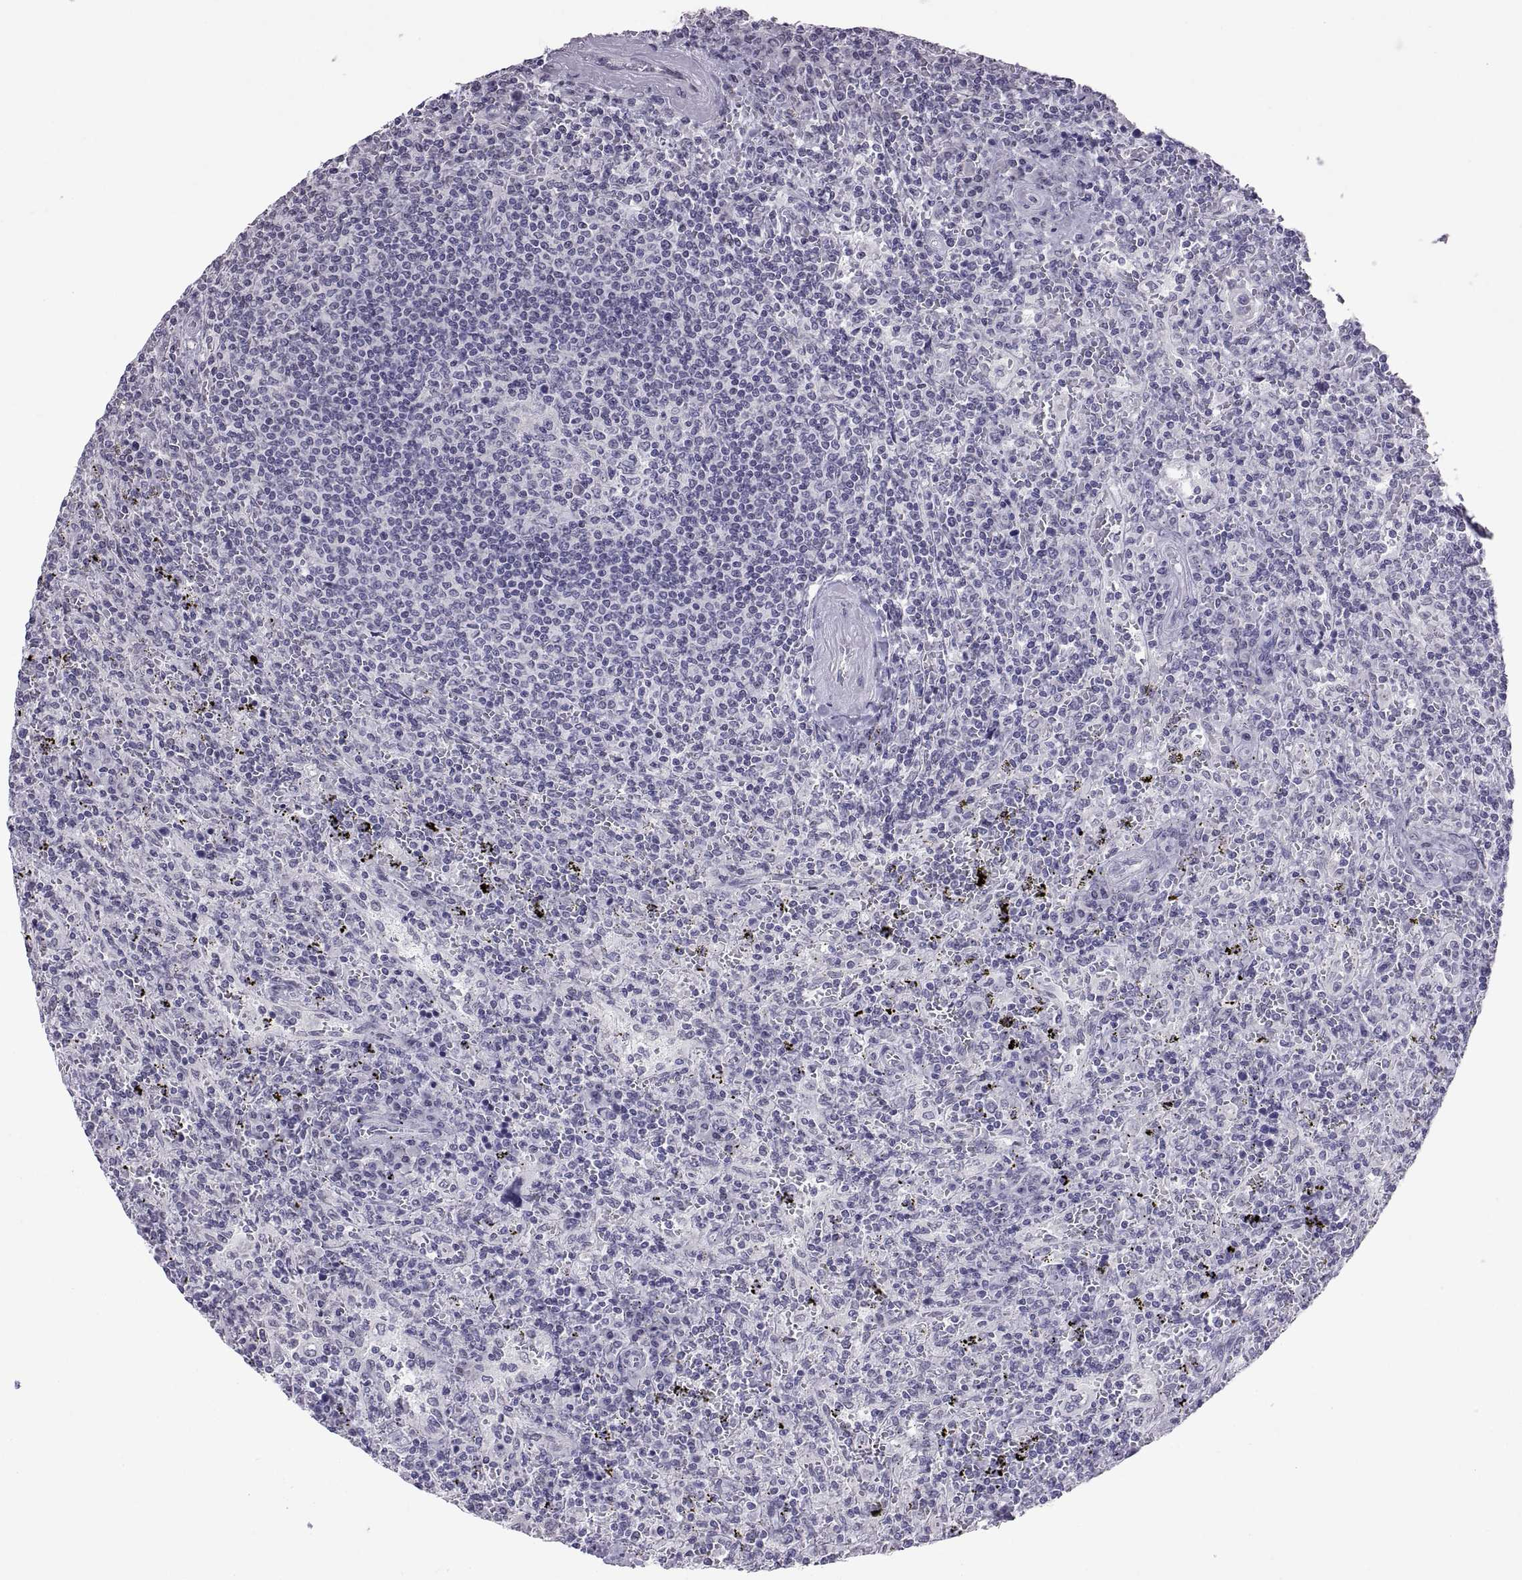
{"staining": {"intensity": "negative", "quantity": "none", "location": "none"}, "tissue": "lymphoma", "cell_type": "Tumor cells", "image_type": "cancer", "snomed": [{"axis": "morphology", "description": "Malignant lymphoma, non-Hodgkin's type, Low grade"}, {"axis": "topography", "description": "Spleen"}], "caption": "Image shows no significant protein staining in tumor cells of malignant lymphoma, non-Hodgkin's type (low-grade).", "gene": "KRT77", "patient": {"sex": "male", "age": 62}}